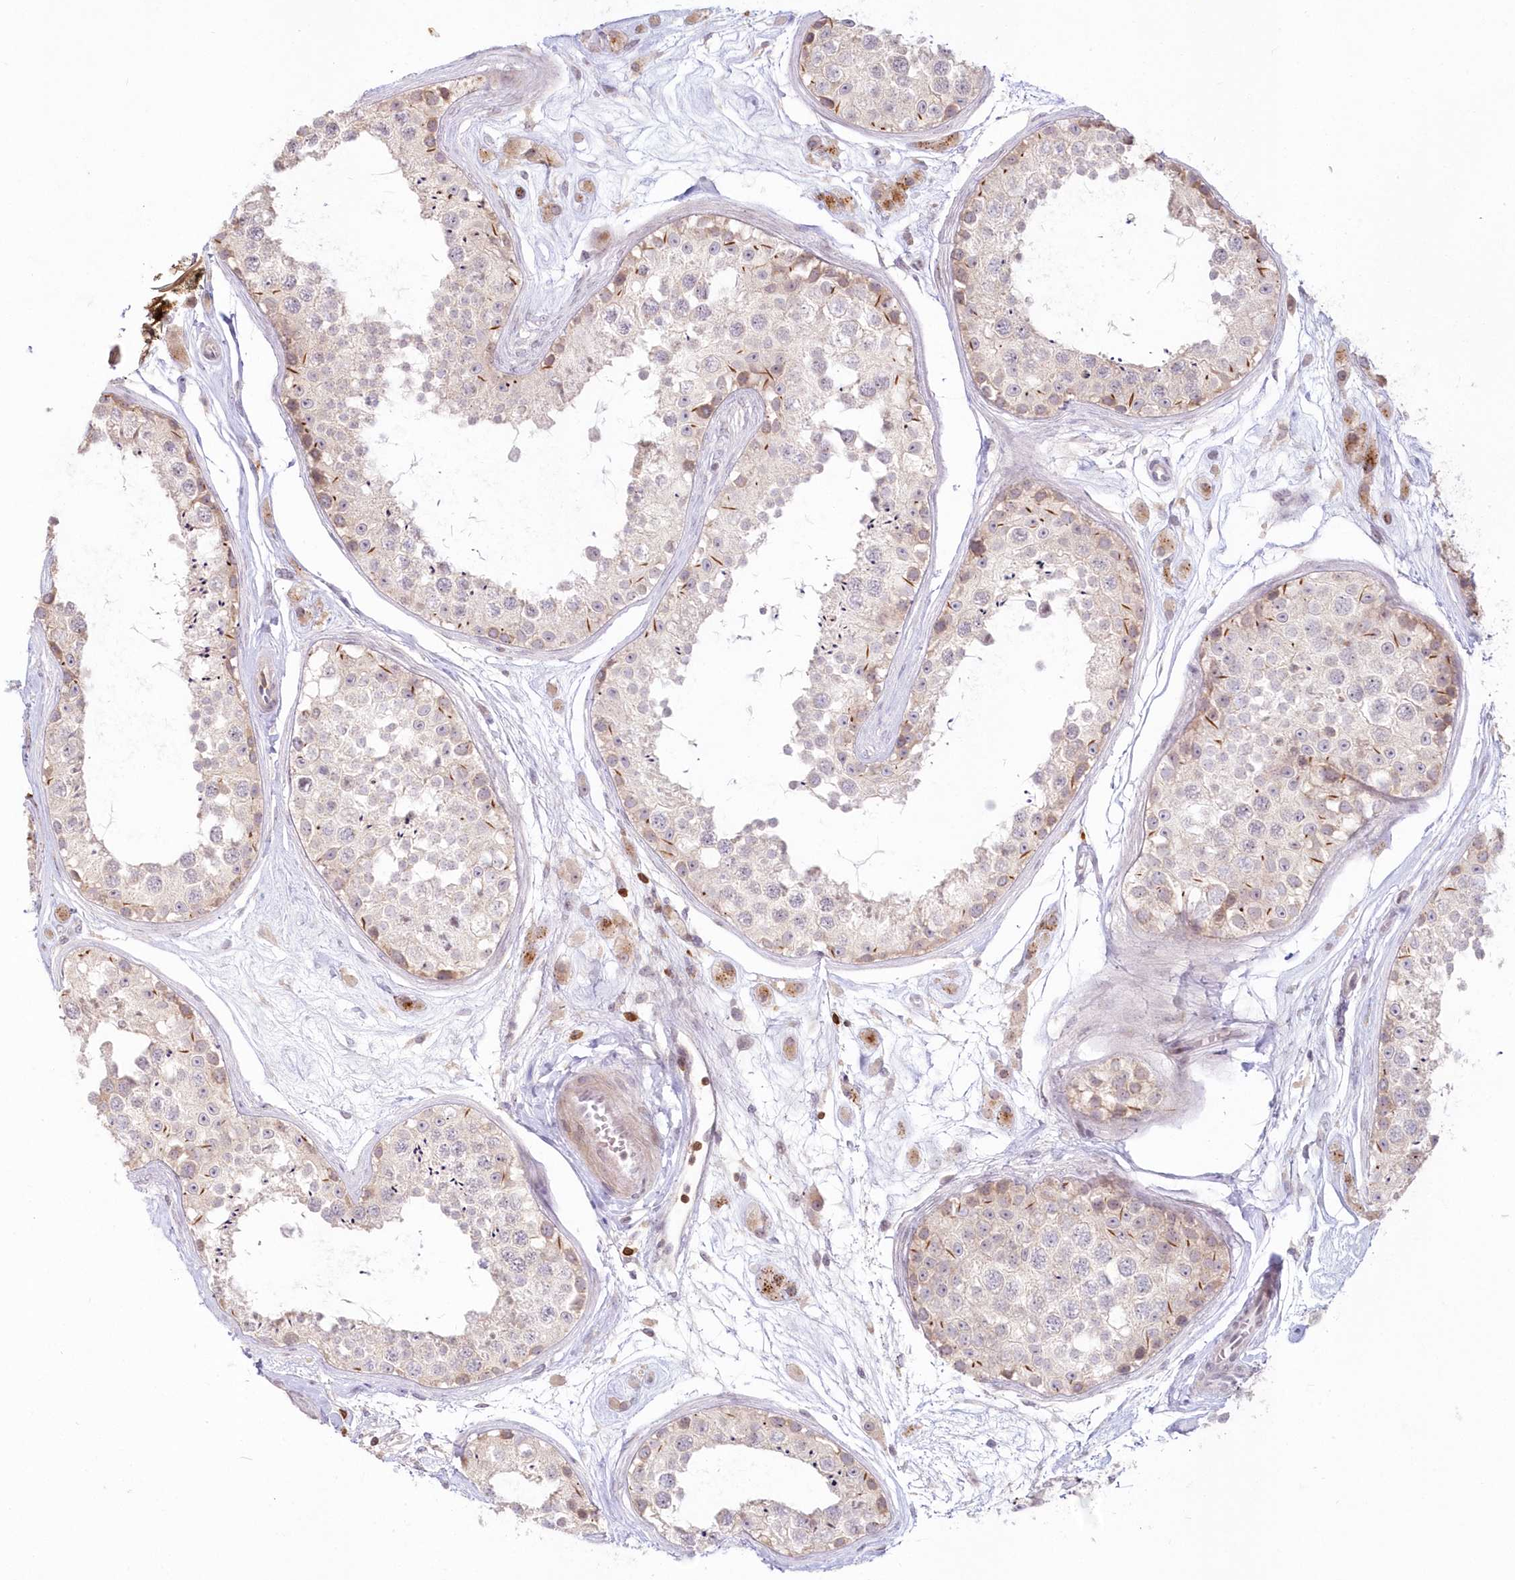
{"staining": {"intensity": "weak", "quantity": "<25%", "location": "cytoplasmic/membranous"}, "tissue": "testis", "cell_type": "Cells in seminiferous ducts", "image_type": "normal", "snomed": [{"axis": "morphology", "description": "Normal tissue, NOS"}, {"axis": "topography", "description": "Testis"}], "caption": "Micrograph shows no significant protein positivity in cells in seminiferous ducts of benign testis. The staining is performed using DAB brown chromogen with nuclei counter-stained in using hematoxylin.", "gene": "MTMR3", "patient": {"sex": "male", "age": 25}}